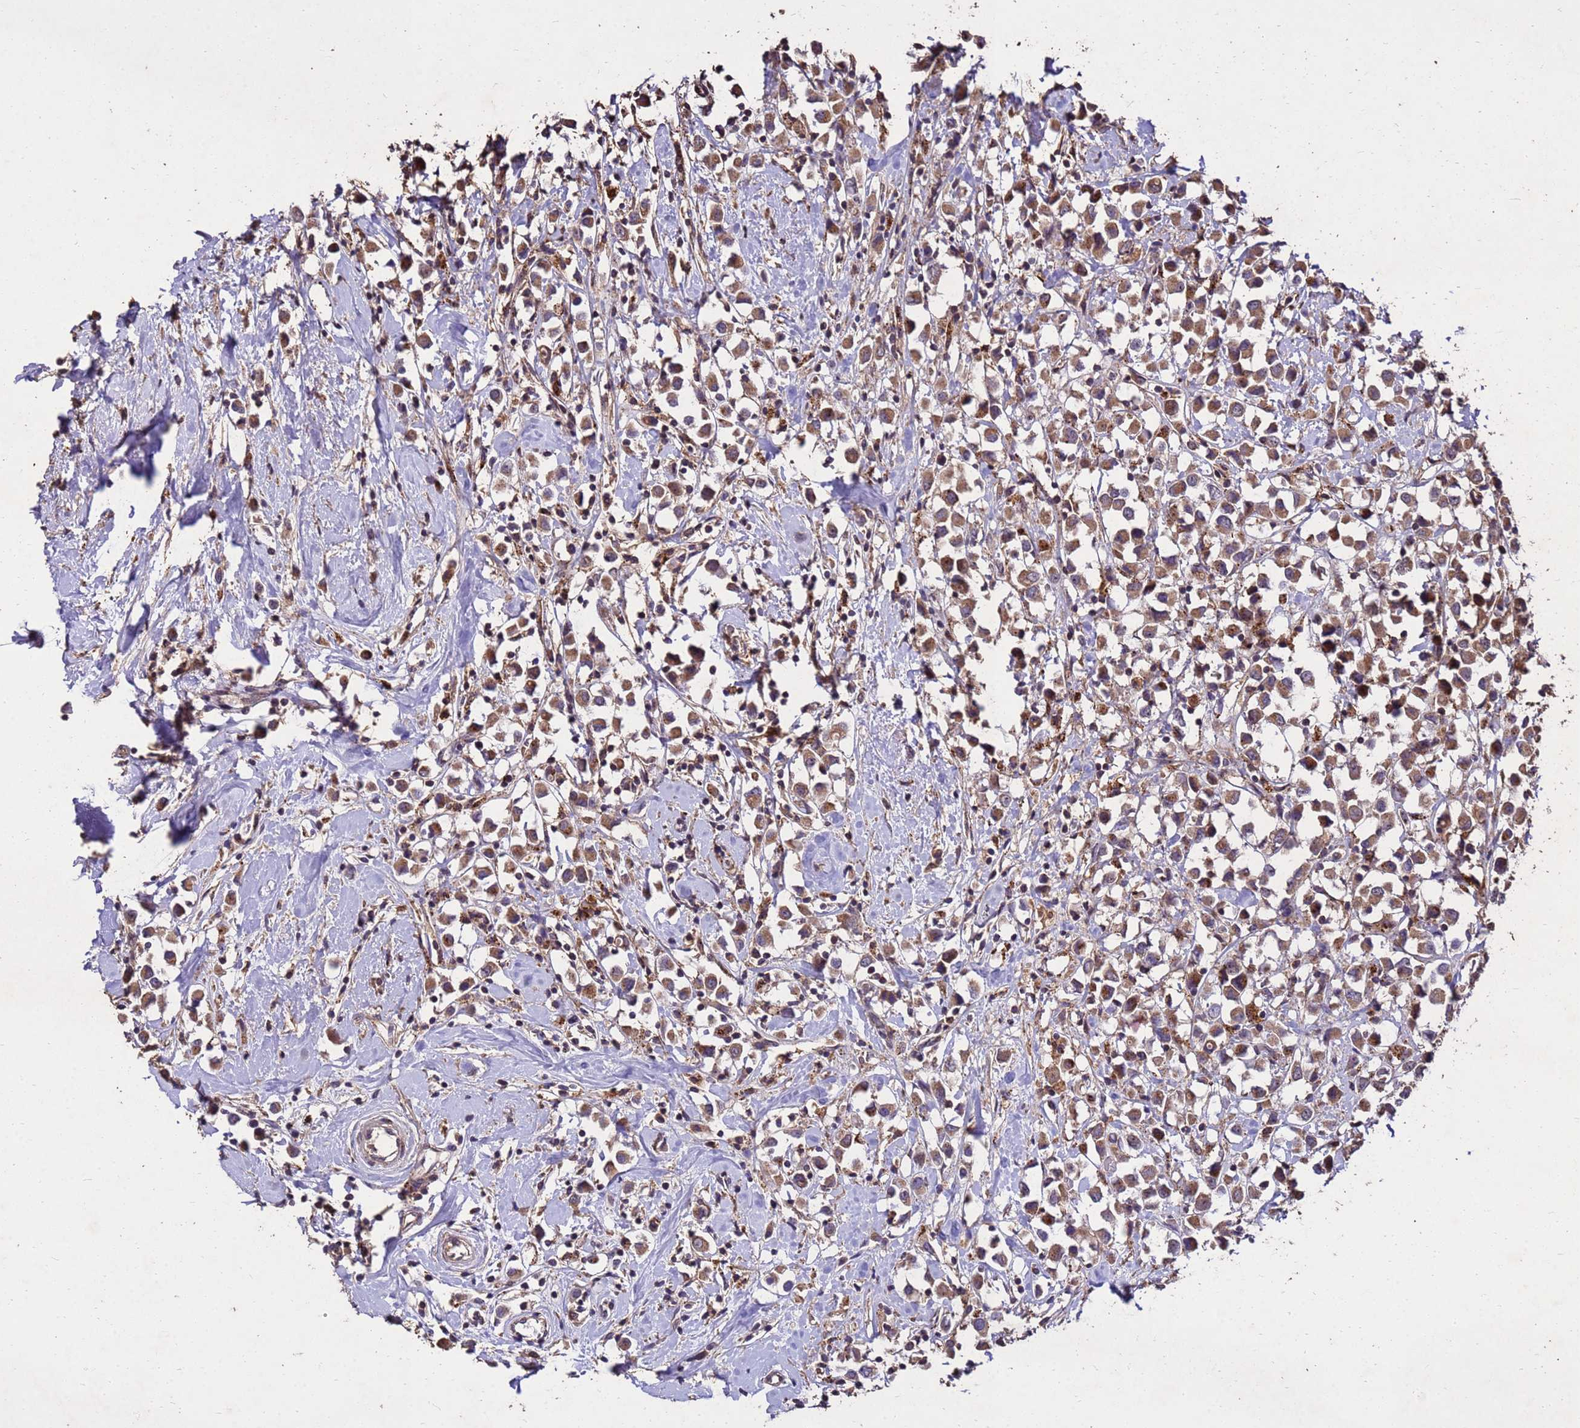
{"staining": {"intensity": "moderate", "quantity": ">75%", "location": "cytoplasmic/membranous"}, "tissue": "breast cancer", "cell_type": "Tumor cells", "image_type": "cancer", "snomed": [{"axis": "morphology", "description": "Duct carcinoma"}, {"axis": "topography", "description": "Breast"}], "caption": "Immunohistochemical staining of breast cancer demonstrates medium levels of moderate cytoplasmic/membranous protein expression in about >75% of tumor cells. Nuclei are stained in blue.", "gene": "TOR4A", "patient": {"sex": "female", "age": 61}}